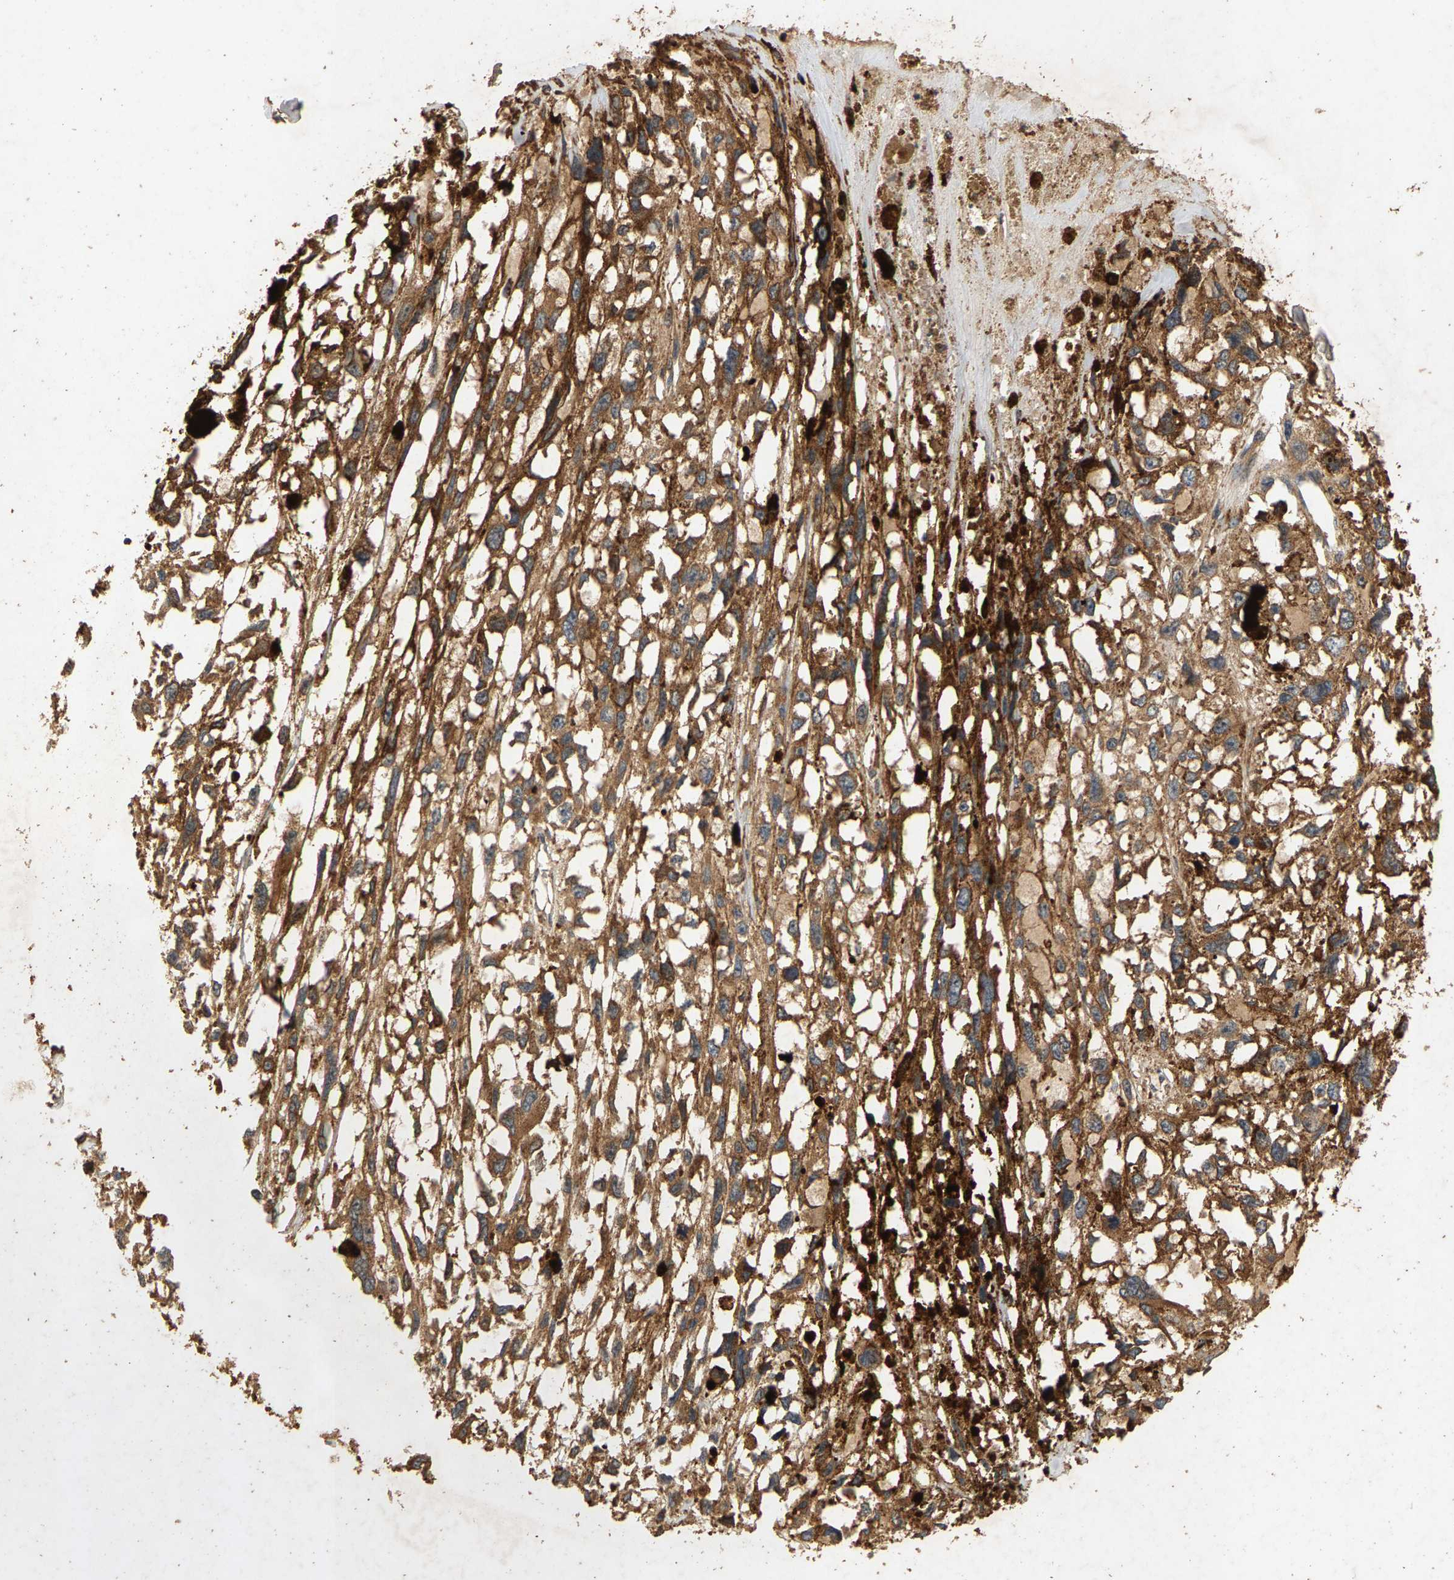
{"staining": {"intensity": "moderate", "quantity": ">75%", "location": "cytoplasmic/membranous"}, "tissue": "melanoma", "cell_type": "Tumor cells", "image_type": "cancer", "snomed": [{"axis": "morphology", "description": "Malignant melanoma, Metastatic site"}, {"axis": "topography", "description": "Lymph node"}], "caption": "Tumor cells reveal medium levels of moderate cytoplasmic/membranous staining in about >75% of cells in melanoma. (Stains: DAB (3,3'-diaminobenzidine) in brown, nuclei in blue, Microscopy: brightfield microscopy at high magnification).", "gene": "CIDEC", "patient": {"sex": "male", "age": 59}}